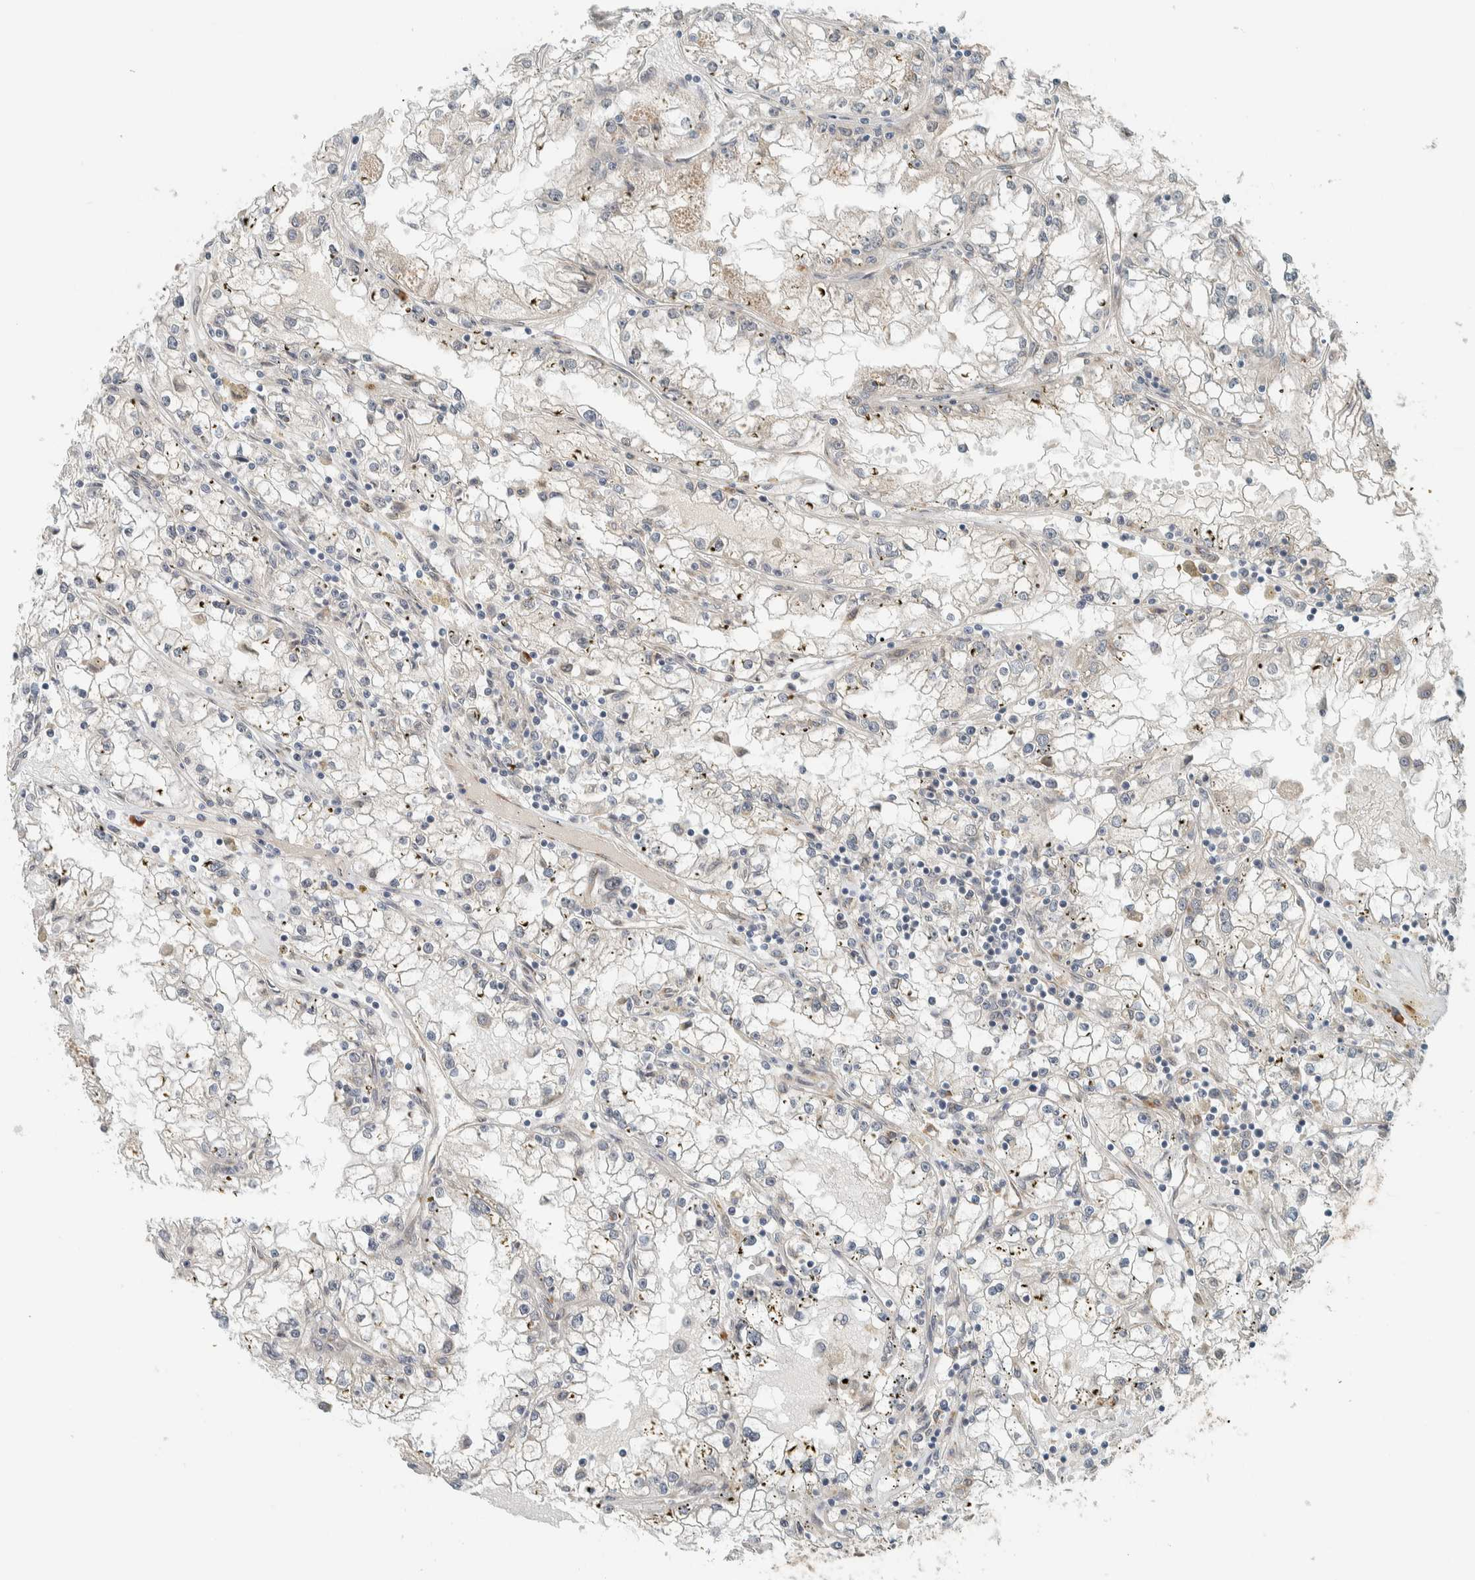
{"staining": {"intensity": "negative", "quantity": "none", "location": "none"}, "tissue": "renal cancer", "cell_type": "Tumor cells", "image_type": "cancer", "snomed": [{"axis": "morphology", "description": "Adenocarcinoma, NOS"}, {"axis": "topography", "description": "Kidney"}], "caption": "Immunohistochemistry photomicrograph of neoplastic tissue: human adenocarcinoma (renal) stained with DAB (3,3'-diaminobenzidine) demonstrates no significant protein positivity in tumor cells.", "gene": "CTBP2", "patient": {"sex": "male", "age": 56}}